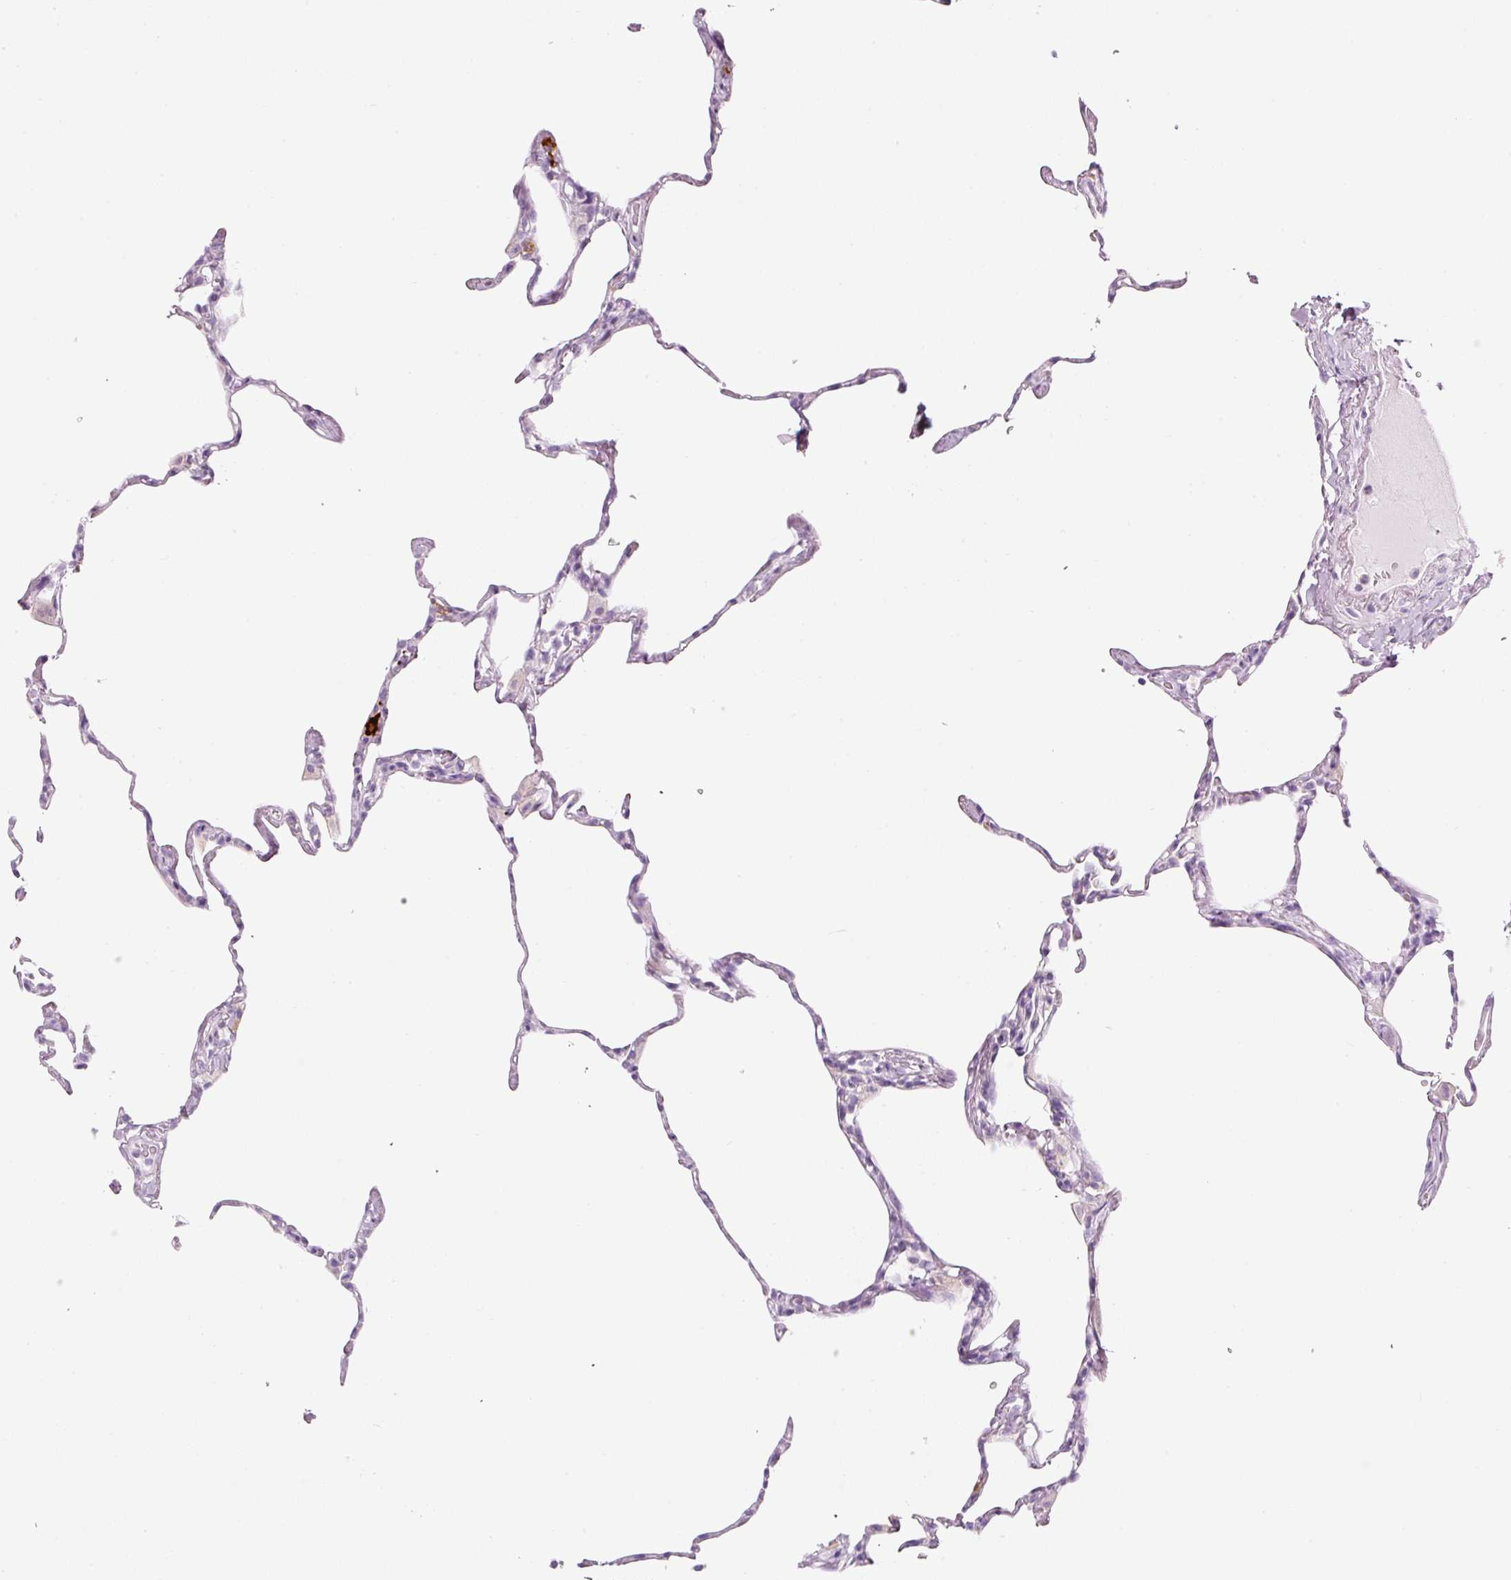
{"staining": {"intensity": "negative", "quantity": "none", "location": "none"}, "tissue": "lung", "cell_type": "Alveolar cells", "image_type": "normal", "snomed": [{"axis": "morphology", "description": "Normal tissue, NOS"}, {"axis": "topography", "description": "Lung"}], "caption": "Immunohistochemistry of normal human lung exhibits no positivity in alveolar cells. (IHC, brightfield microscopy, high magnification).", "gene": "CMA1", "patient": {"sex": "male", "age": 65}}